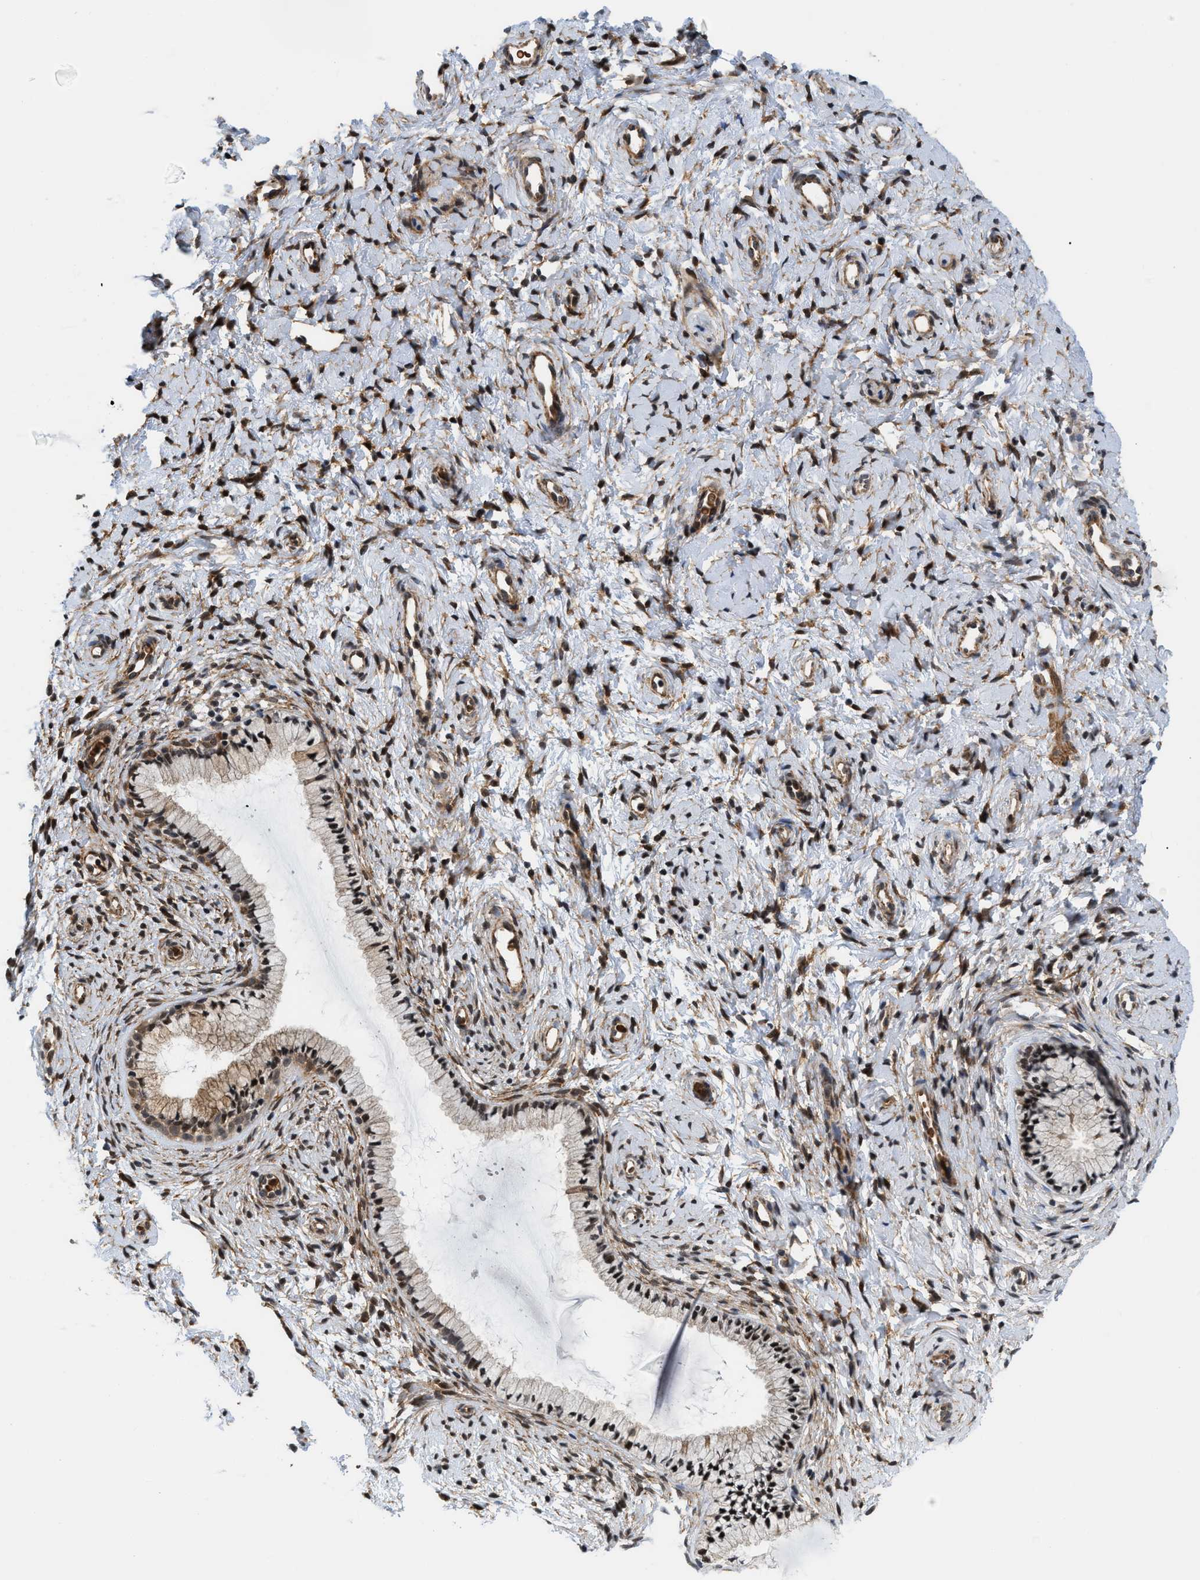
{"staining": {"intensity": "strong", "quantity": ">75%", "location": "cytoplasmic/membranous,nuclear"}, "tissue": "cervix", "cell_type": "Glandular cells", "image_type": "normal", "snomed": [{"axis": "morphology", "description": "Normal tissue, NOS"}, {"axis": "topography", "description": "Cervix"}], "caption": "The immunohistochemical stain highlights strong cytoplasmic/membranous,nuclear positivity in glandular cells of unremarkable cervix.", "gene": "GPRASP2", "patient": {"sex": "female", "age": 72}}